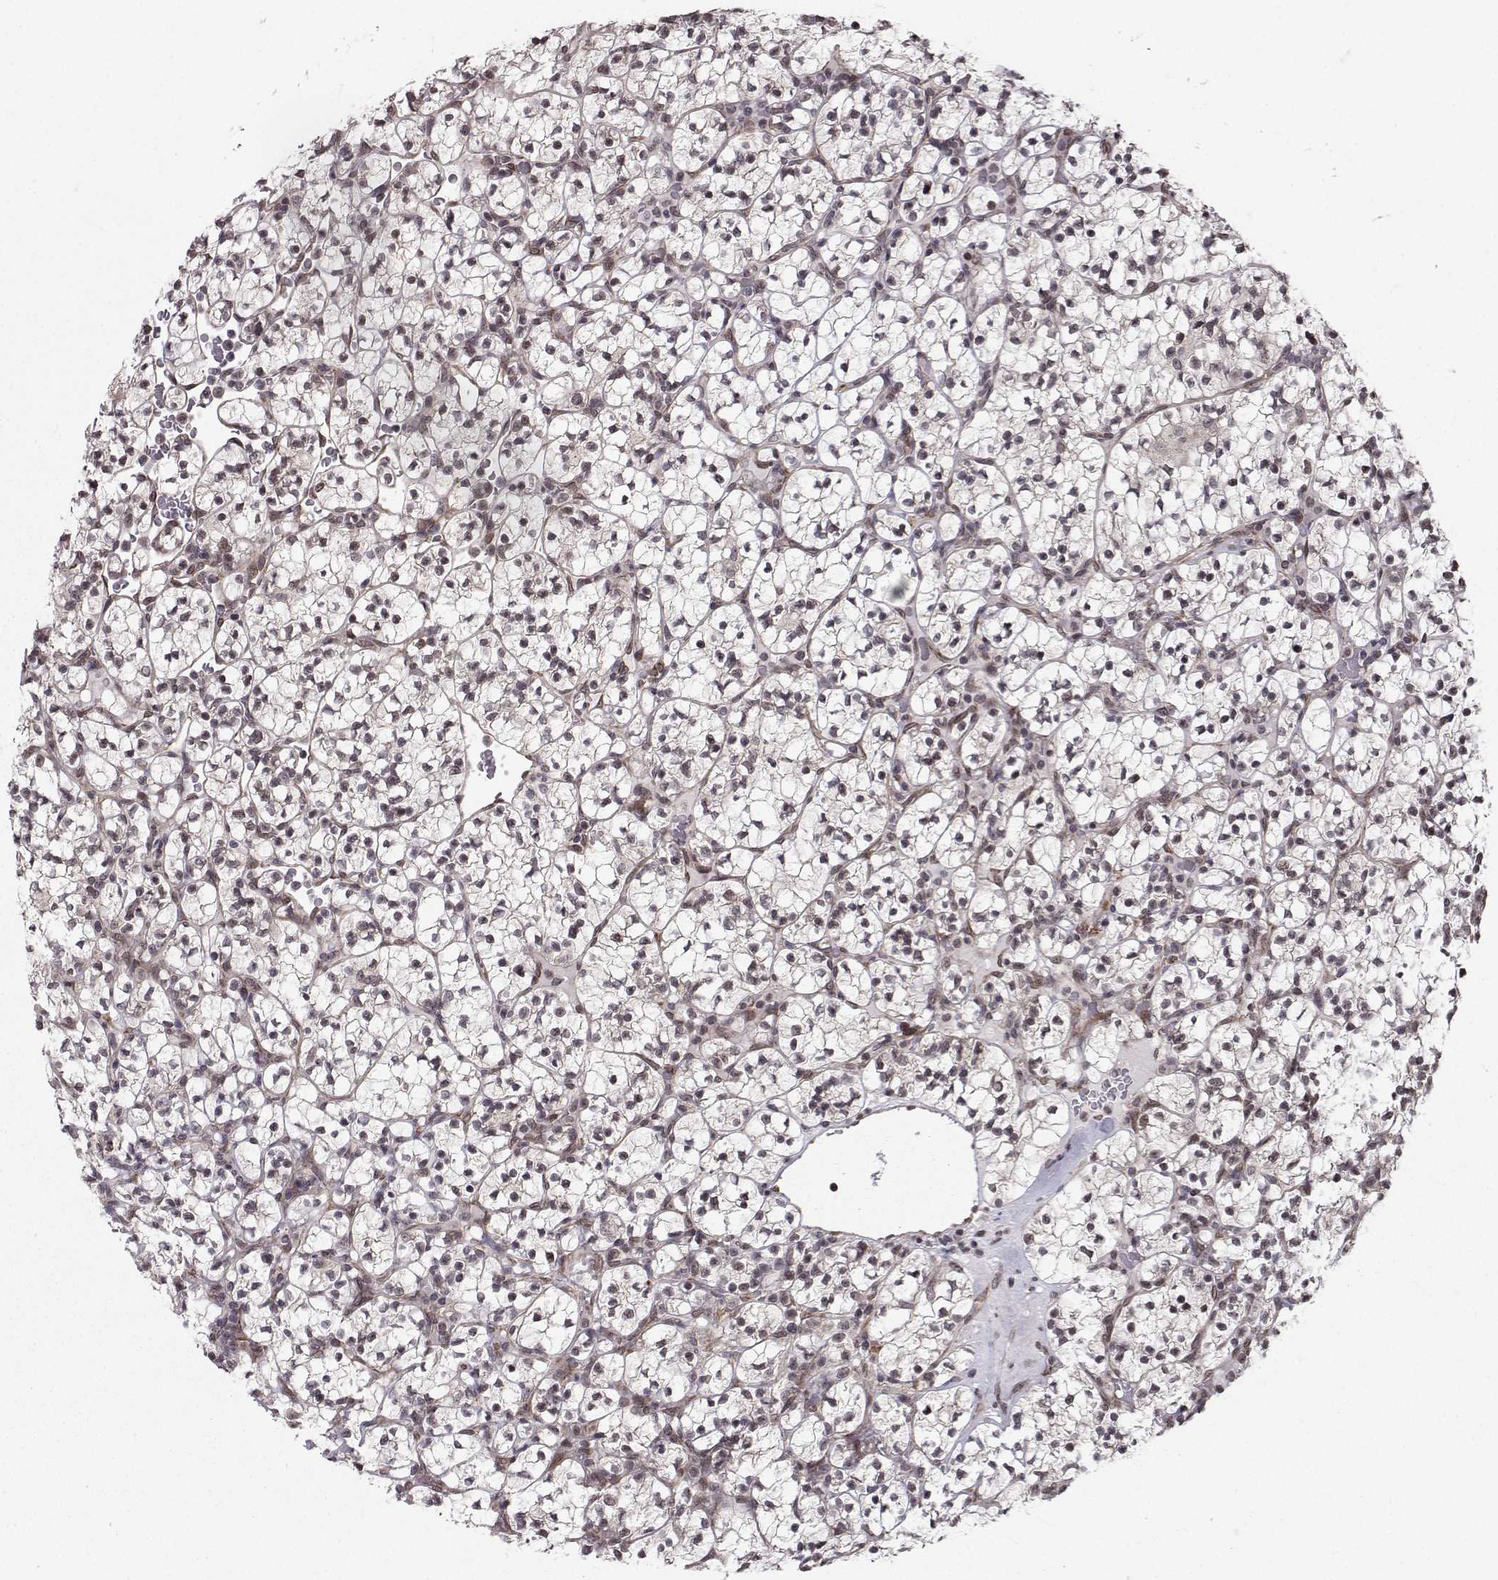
{"staining": {"intensity": "negative", "quantity": "none", "location": "none"}, "tissue": "renal cancer", "cell_type": "Tumor cells", "image_type": "cancer", "snomed": [{"axis": "morphology", "description": "Adenocarcinoma, NOS"}, {"axis": "topography", "description": "Kidney"}], "caption": "Immunohistochemistry histopathology image of renal adenocarcinoma stained for a protein (brown), which exhibits no expression in tumor cells.", "gene": "PKN2", "patient": {"sex": "female", "age": 89}}